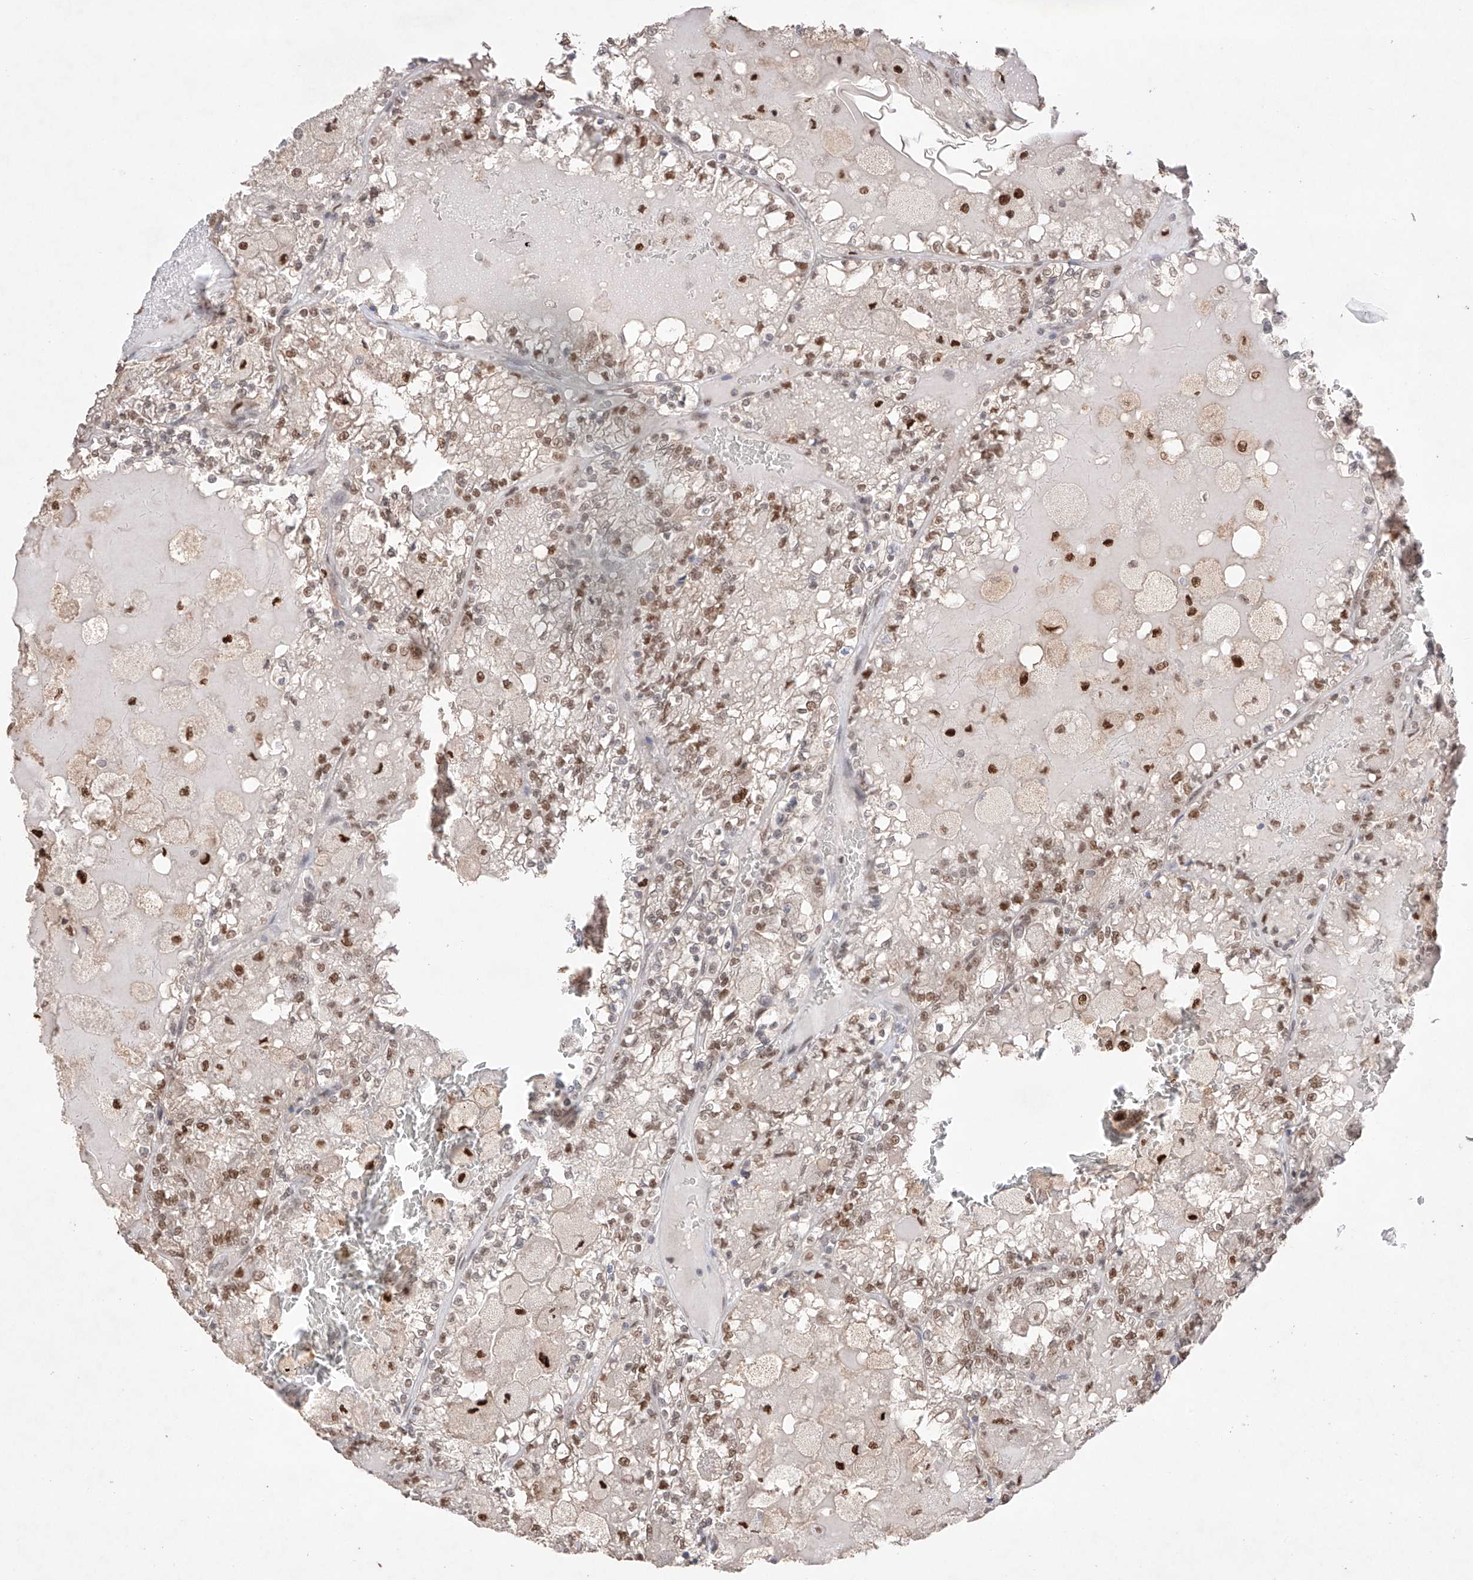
{"staining": {"intensity": "moderate", "quantity": ">75%", "location": "nuclear"}, "tissue": "renal cancer", "cell_type": "Tumor cells", "image_type": "cancer", "snomed": [{"axis": "morphology", "description": "Adenocarcinoma, NOS"}, {"axis": "topography", "description": "Kidney"}], "caption": "Adenocarcinoma (renal) stained with immunohistochemistry (IHC) reveals moderate nuclear positivity in about >75% of tumor cells.", "gene": "APIP", "patient": {"sex": "female", "age": 56}}